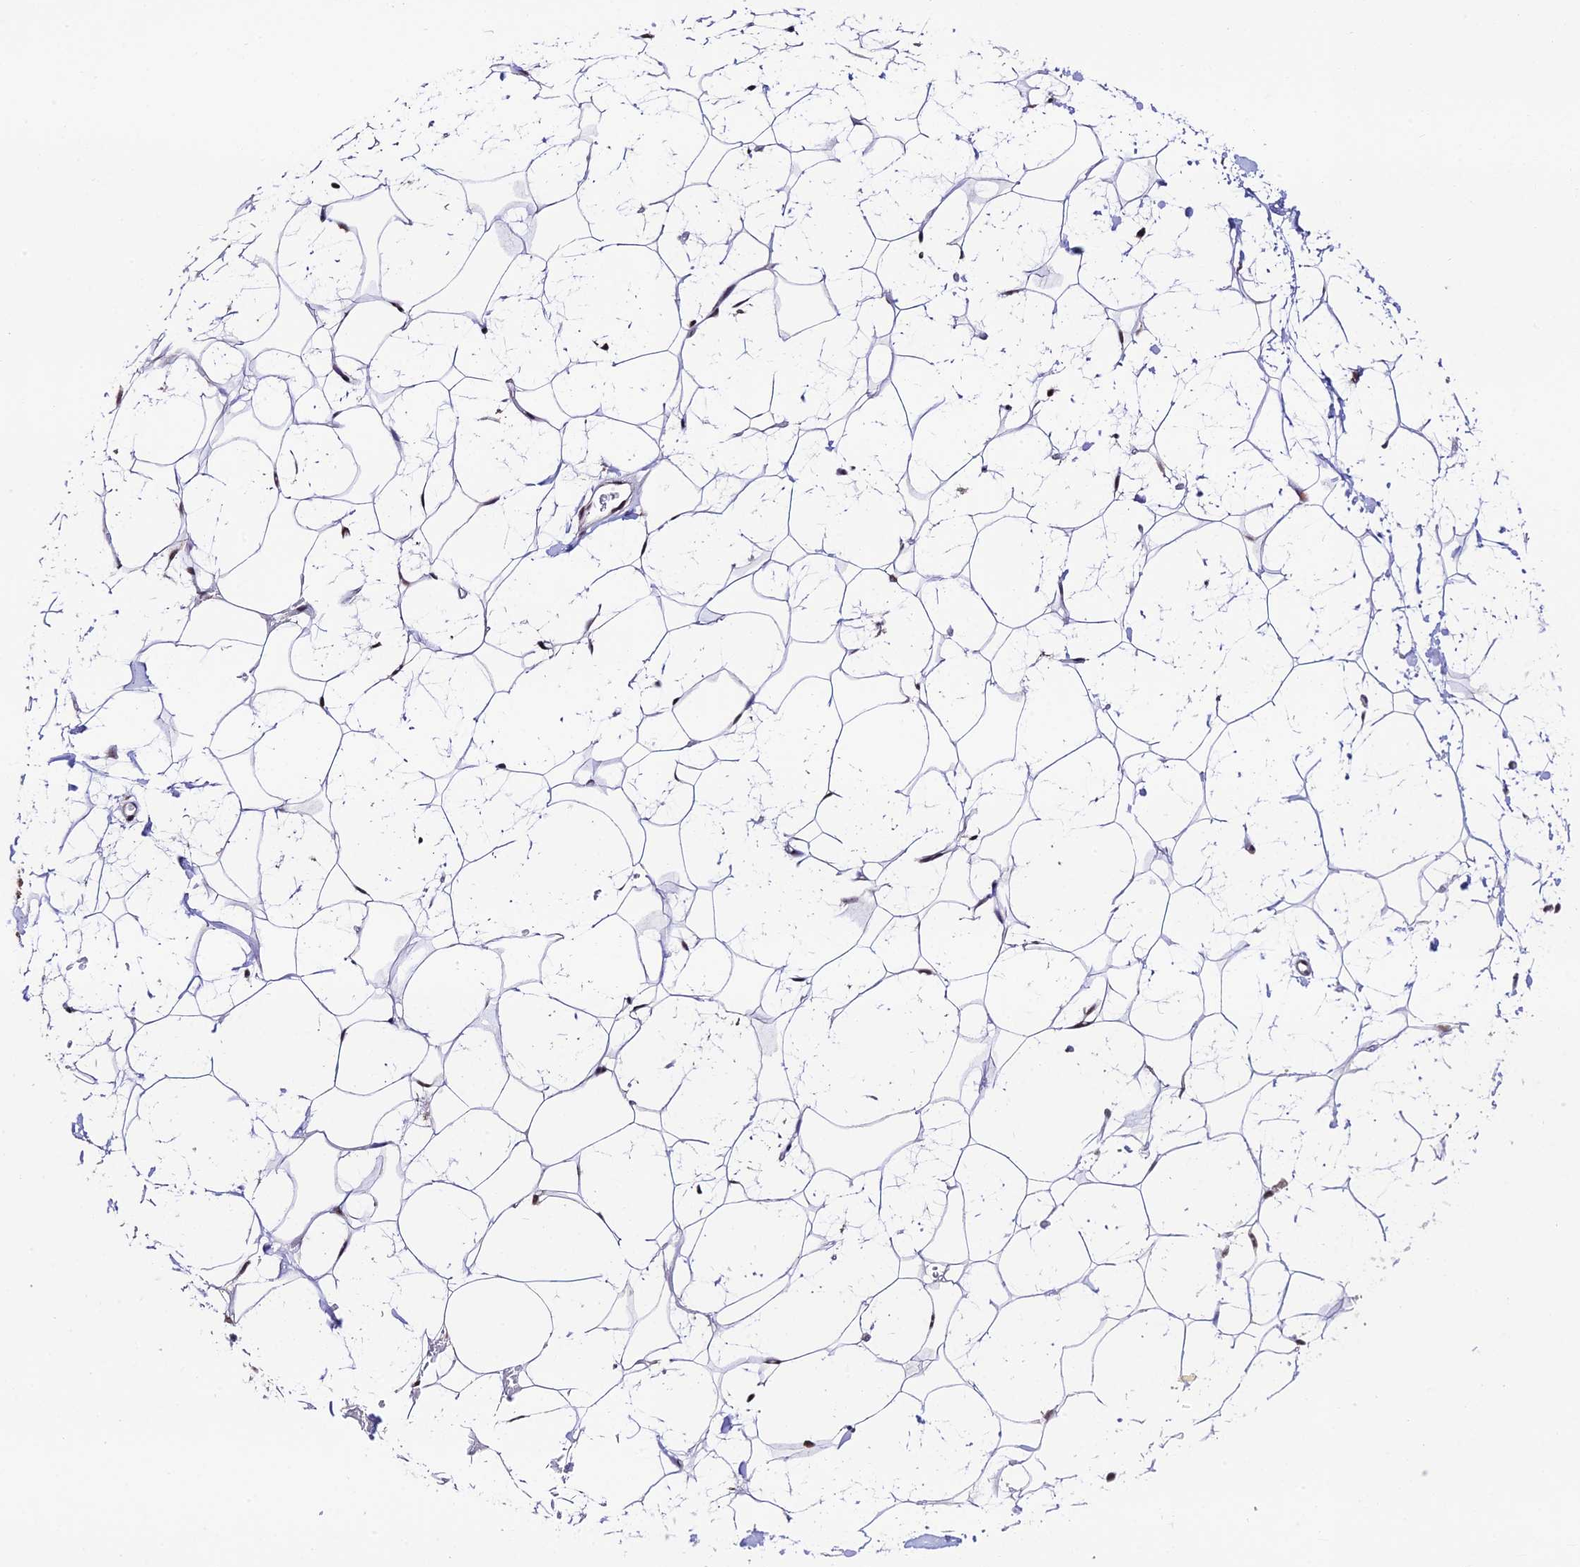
{"staining": {"intensity": "moderate", "quantity": ">75%", "location": "nuclear"}, "tissue": "adipose tissue", "cell_type": "Adipocytes", "image_type": "normal", "snomed": [{"axis": "morphology", "description": "Normal tissue, NOS"}, {"axis": "topography", "description": "Breast"}], "caption": "Adipose tissue was stained to show a protein in brown. There is medium levels of moderate nuclear positivity in approximately >75% of adipocytes.", "gene": "THOC7", "patient": {"sex": "female", "age": 26}}